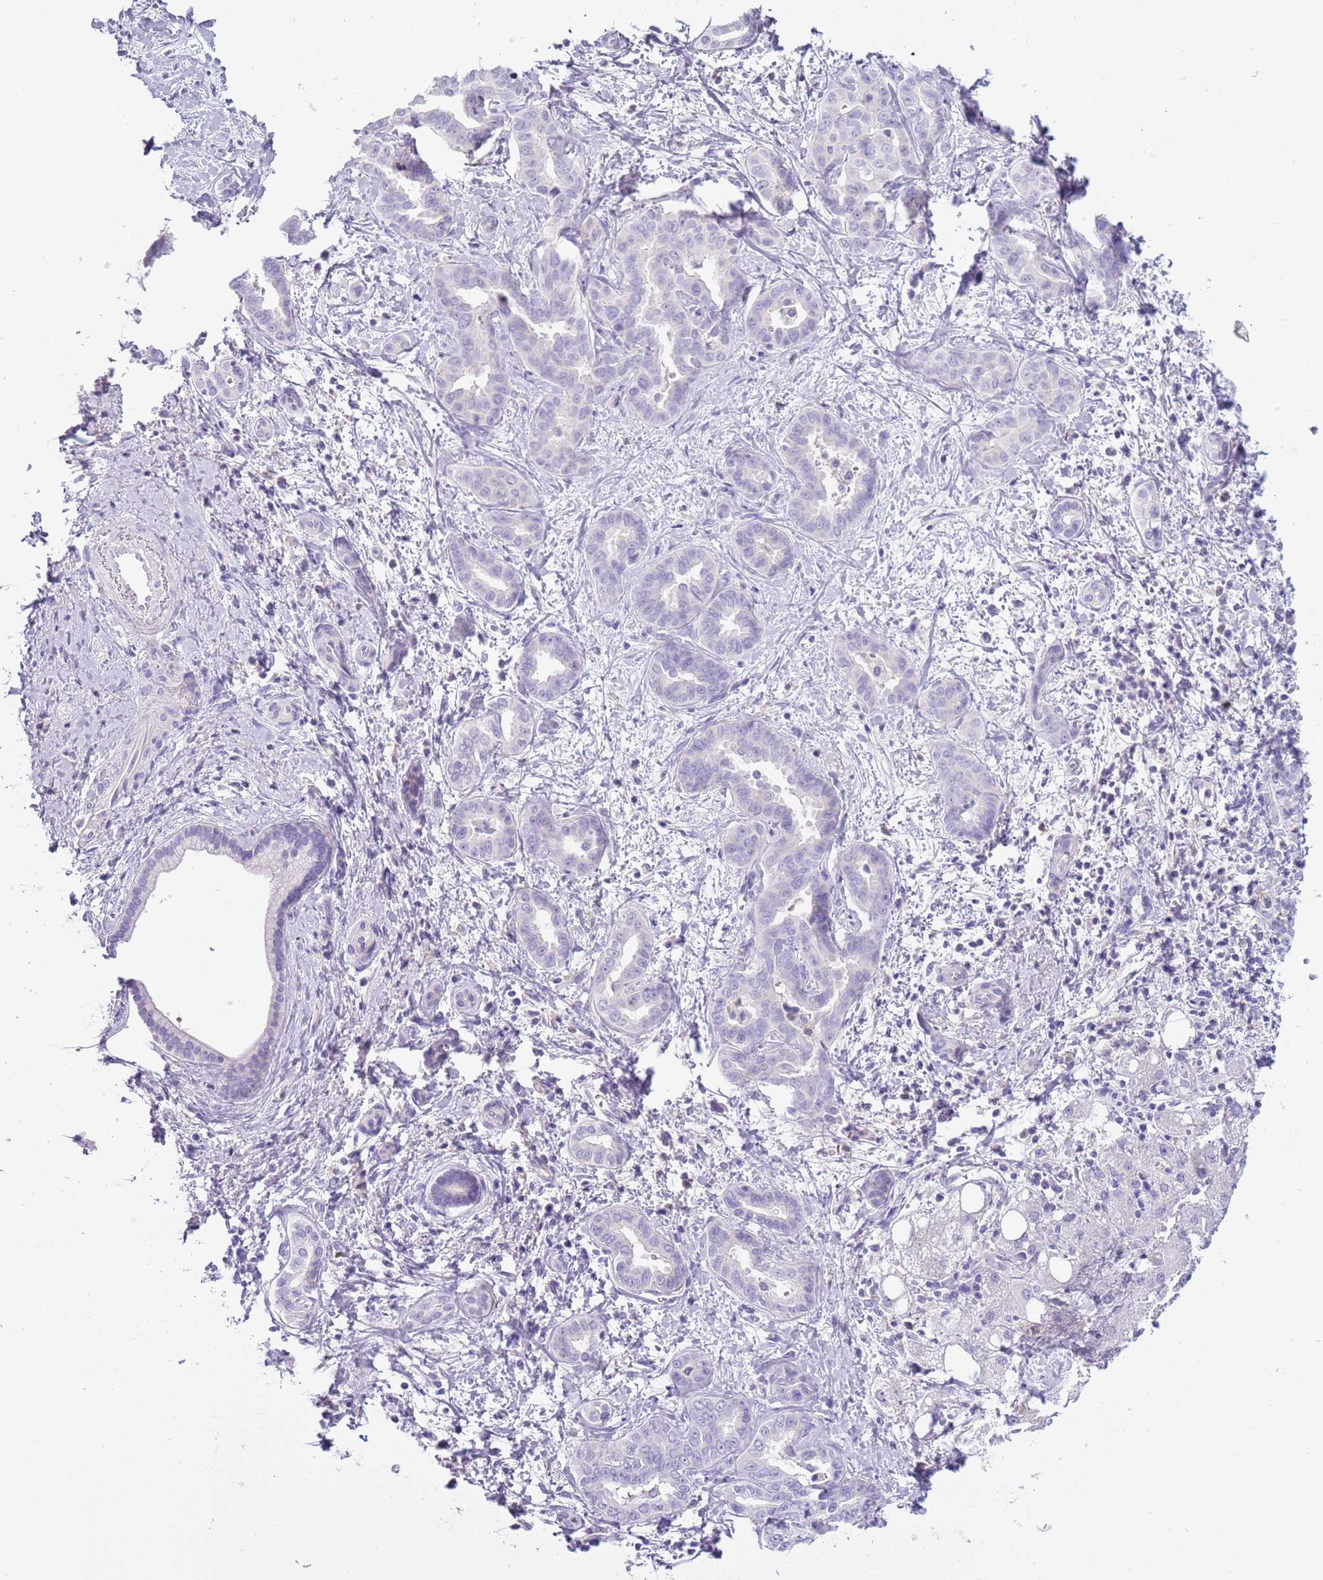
{"staining": {"intensity": "negative", "quantity": "none", "location": "none"}, "tissue": "liver cancer", "cell_type": "Tumor cells", "image_type": "cancer", "snomed": [{"axis": "morphology", "description": "Cholangiocarcinoma"}, {"axis": "topography", "description": "Liver"}], "caption": "Immunohistochemical staining of human liver cholangiocarcinoma exhibits no significant staining in tumor cells. (DAB immunohistochemistry (IHC), high magnification).", "gene": "ARHGAP5", "patient": {"sex": "female", "age": 77}}